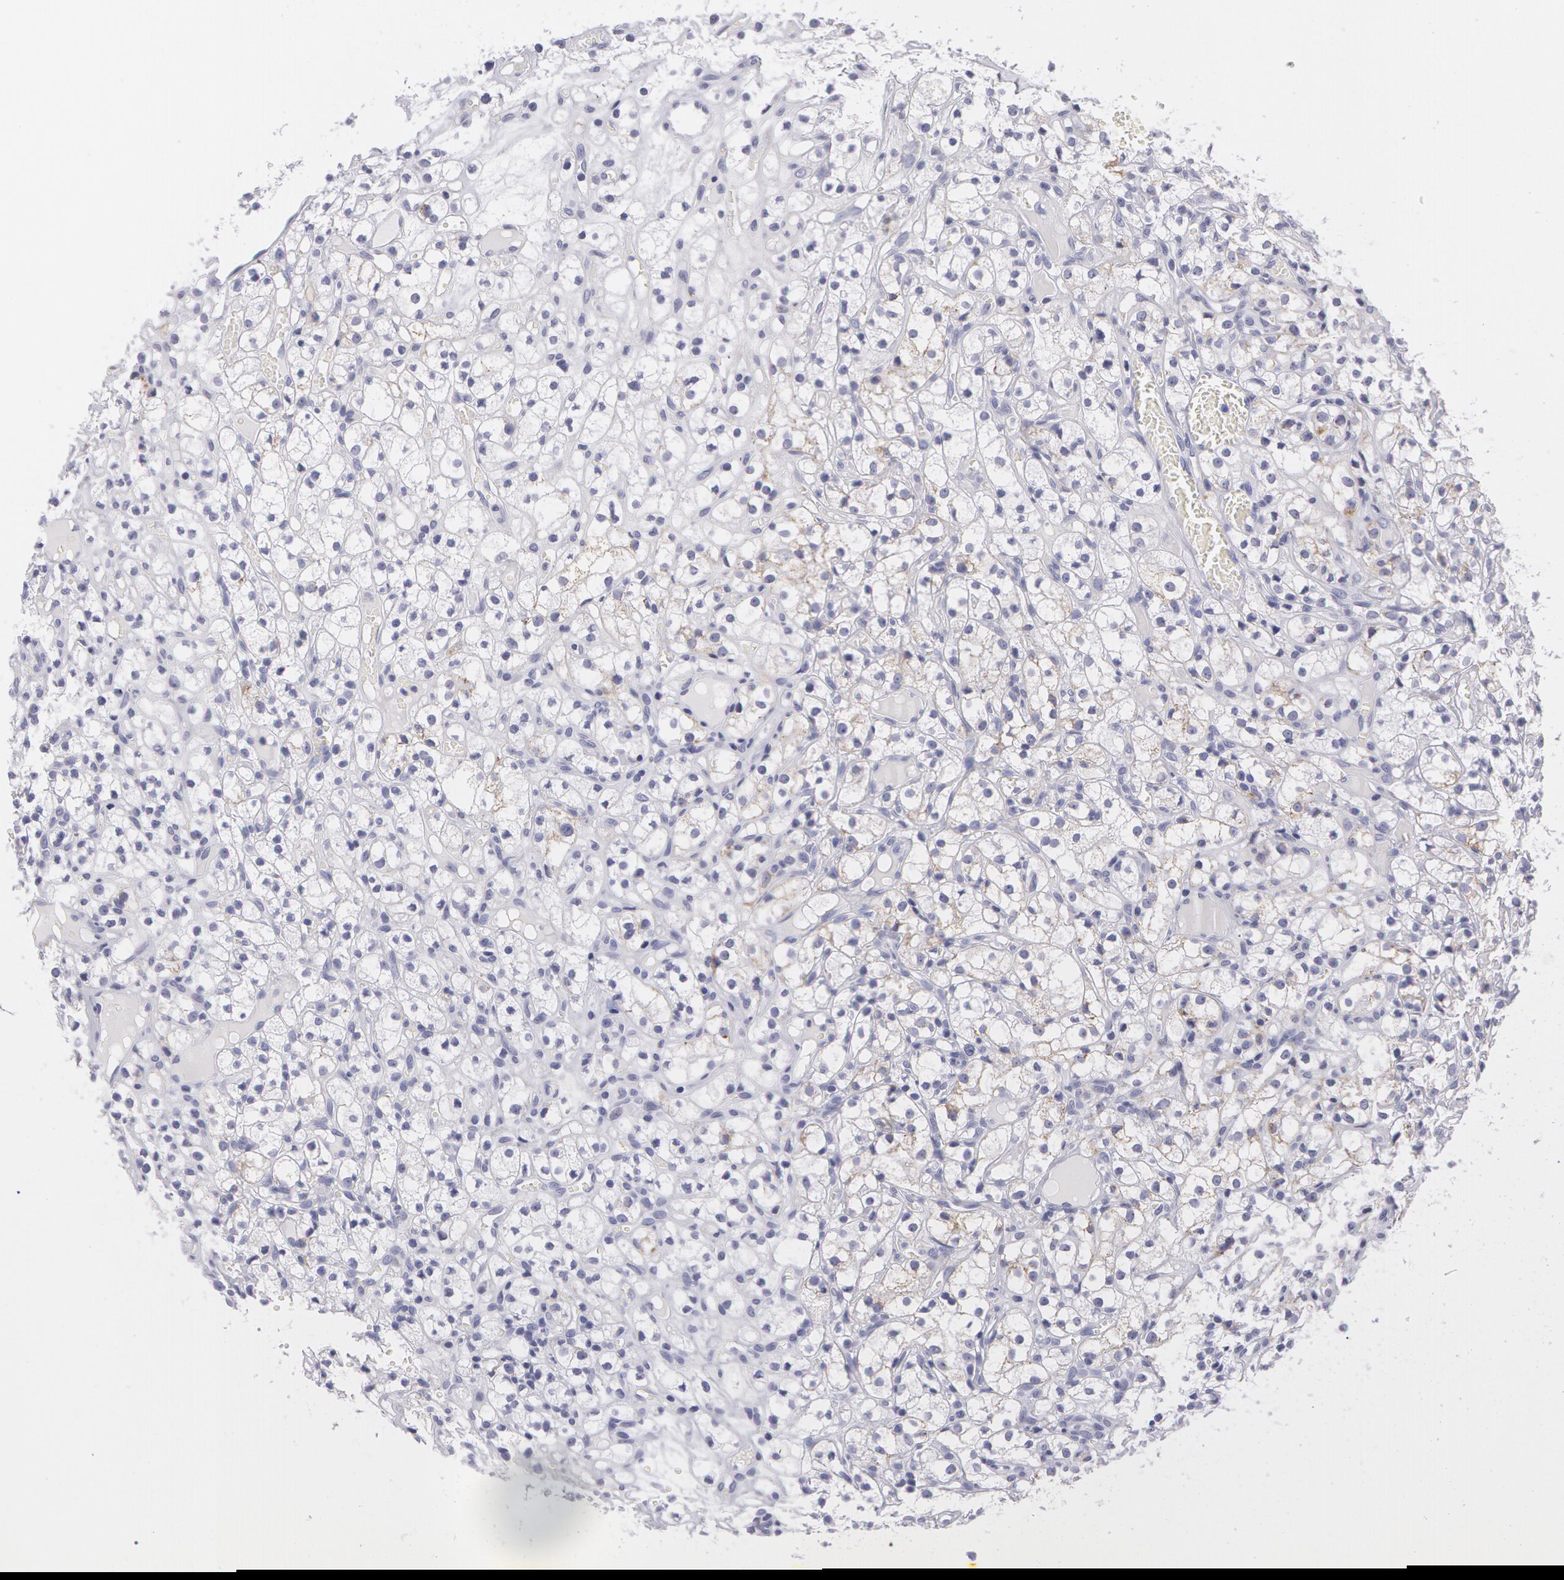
{"staining": {"intensity": "negative", "quantity": "none", "location": "none"}, "tissue": "renal cancer", "cell_type": "Tumor cells", "image_type": "cancer", "snomed": [{"axis": "morphology", "description": "Adenocarcinoma, NOS"}, {"axis": "topography", "description": "Kidney"}], "caption": "IHC of human renal cancer (adenocarcinoma) exhibits no positivity in tumor cells.", "gene": "AMACR", "patient": {"sex": "male", "age": 61}}